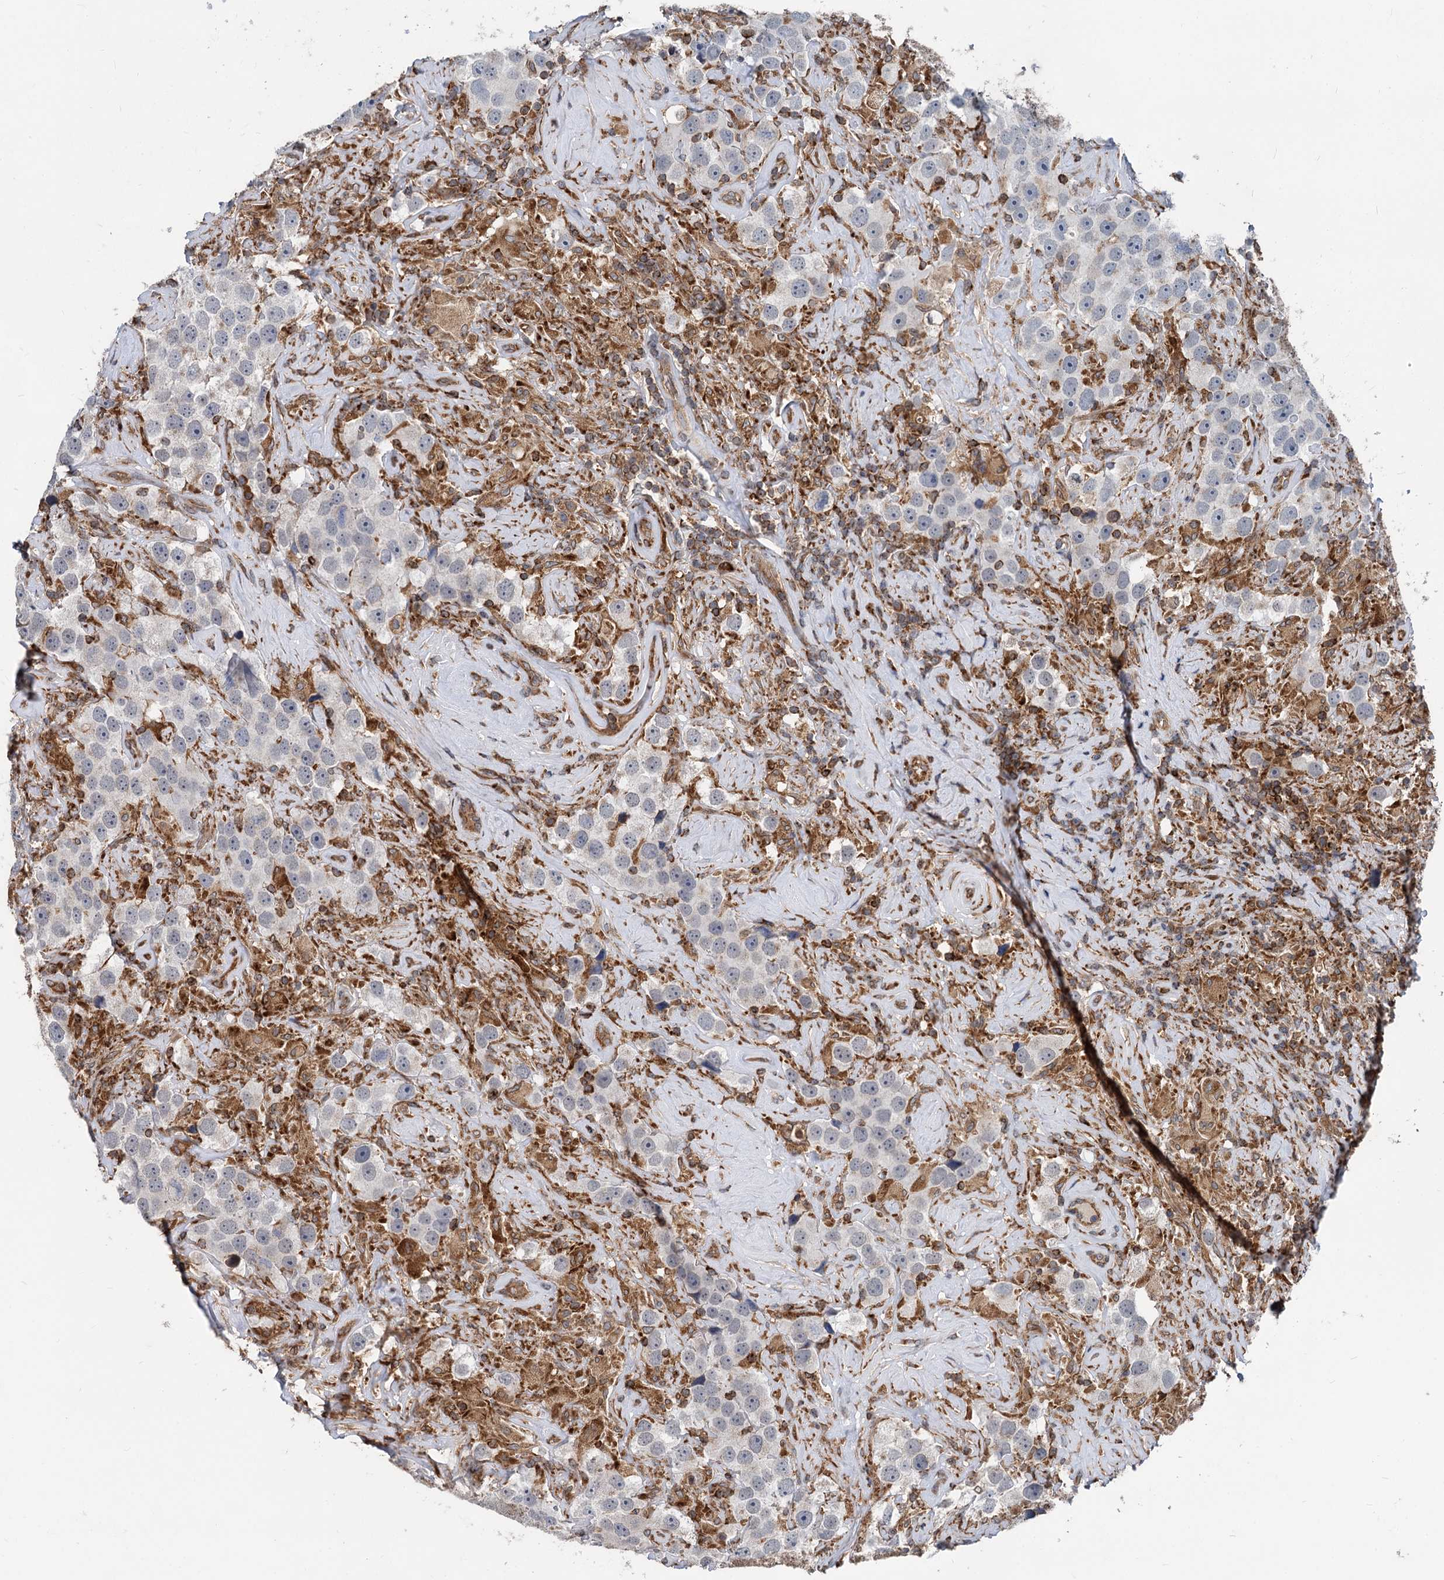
{"staining": {"intensity": "negative", "quantity": "none", "location": "none"}, "tissue": "testis cancer", "cell_type": "Tumor cells", "image_type": "cancer", "snomed": [{"axis": "morphology", "description": "Seminoma, NOS"}, {"axis": "topography", "description": "Testis"}], "caption": "Tumor cells are negative for protein expression in human testis cancer.", "gene": "STIM1", "patient": {"sex": "male", "age": 49}}